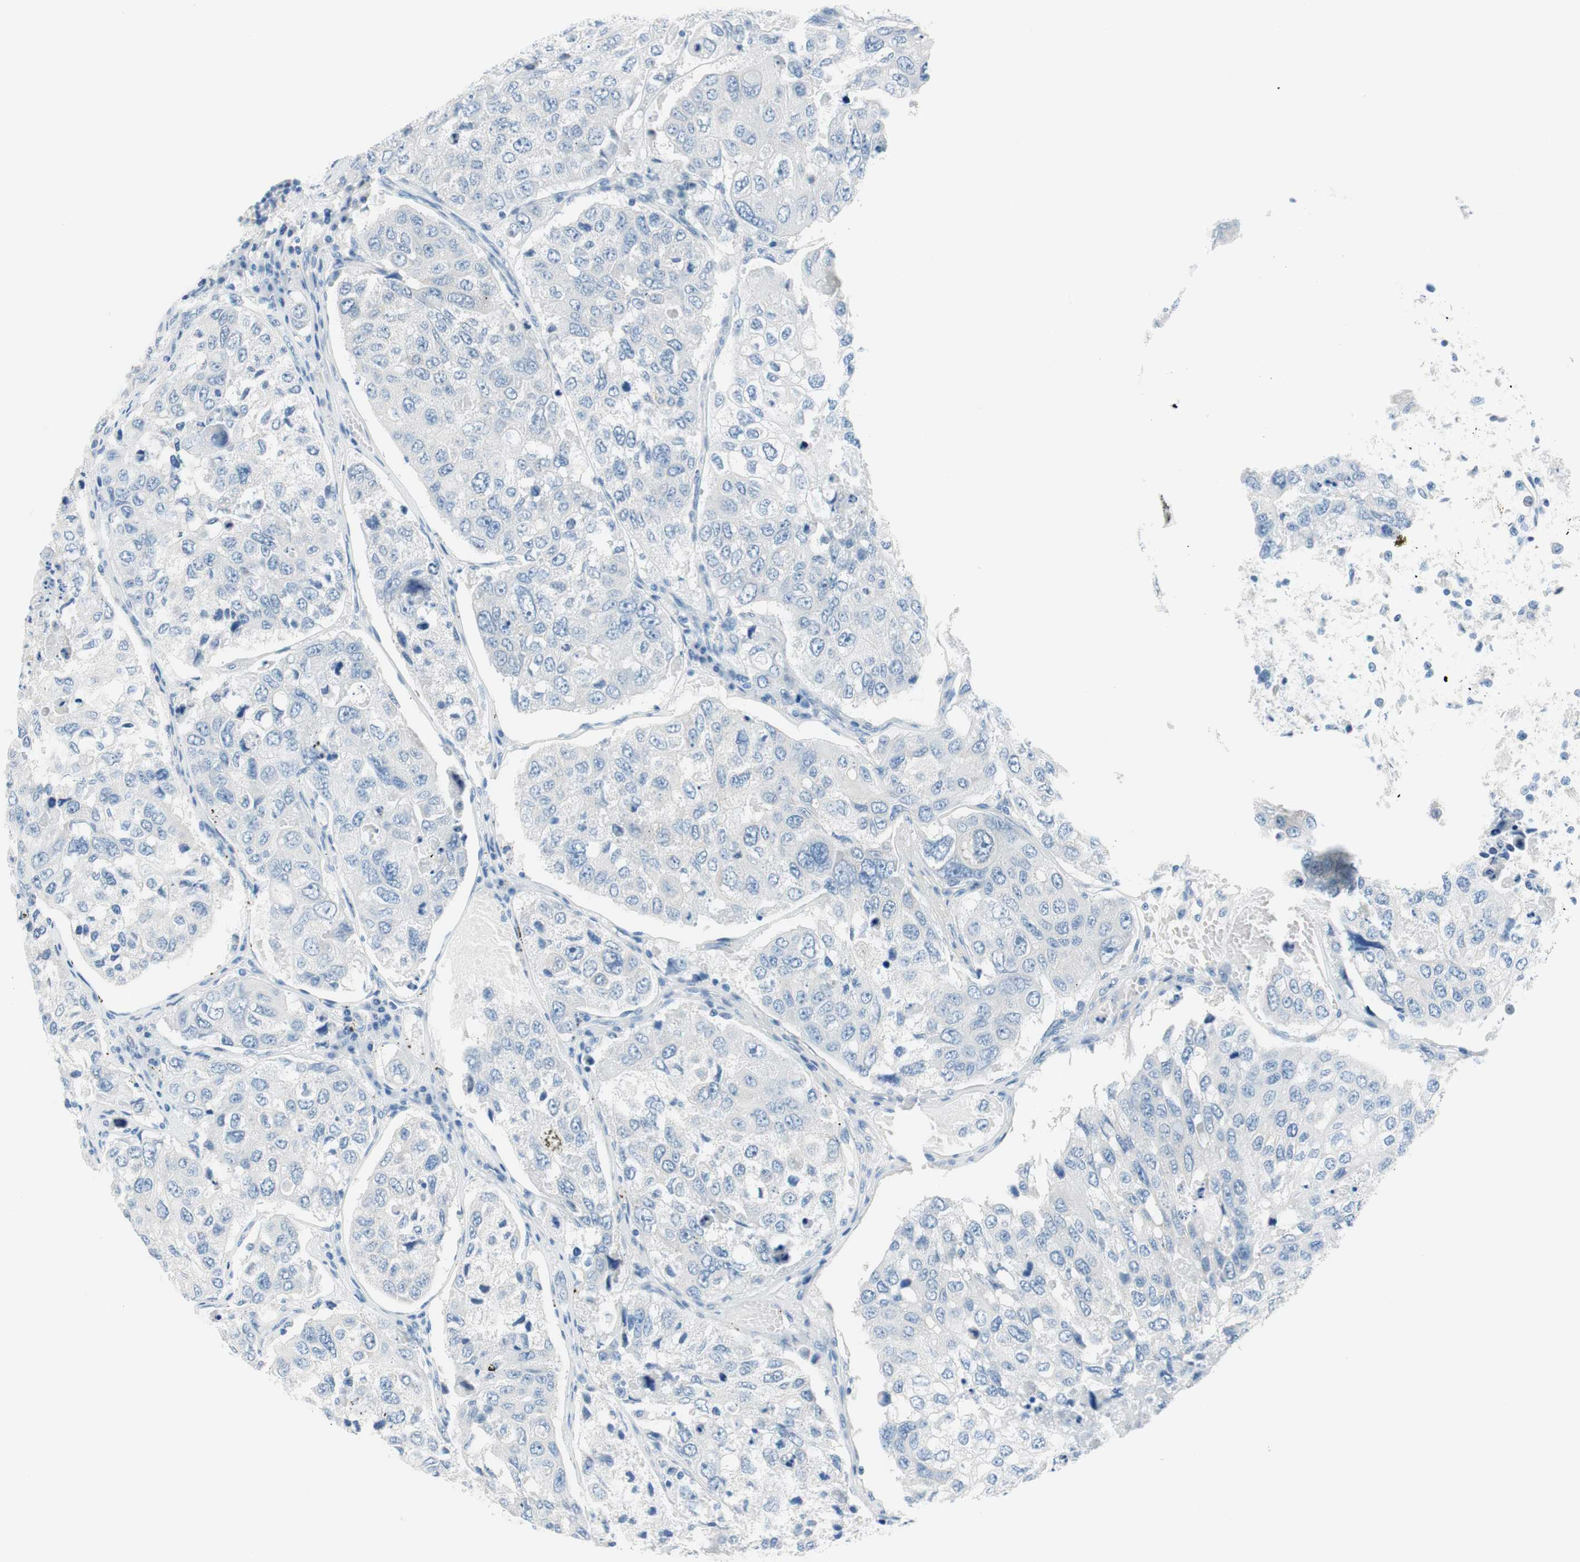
{"staining": {"intensity": "negative", "quantity": "none", "location": "none"}, "tissue": "urothelial cancer", "cell_type": "Tumor cells", "image_type": "cancer", "snomed": [{"axis": "morphology", "description": "Urothelial carcinoma, High grade"}, {"axis": "topography", "description": "Lymph node"}, {"axis": "topography", "description": "Urinary bladder"}], "caption": "High magnification brightfield microscopy of high-grade urothelial carcinoma stained with DAB (brown) and counterstained with hematoxylin (blue): tumor cells show no significant staining. (Stains: DAB (3,3'-diaminobenzidine) immunohistochemistry with hematoxylin counter stain, Microscopy: brightfield microscopy at high magnification).", "gene": "PASD1", "patient": {"sex": "male", "age": 51}}